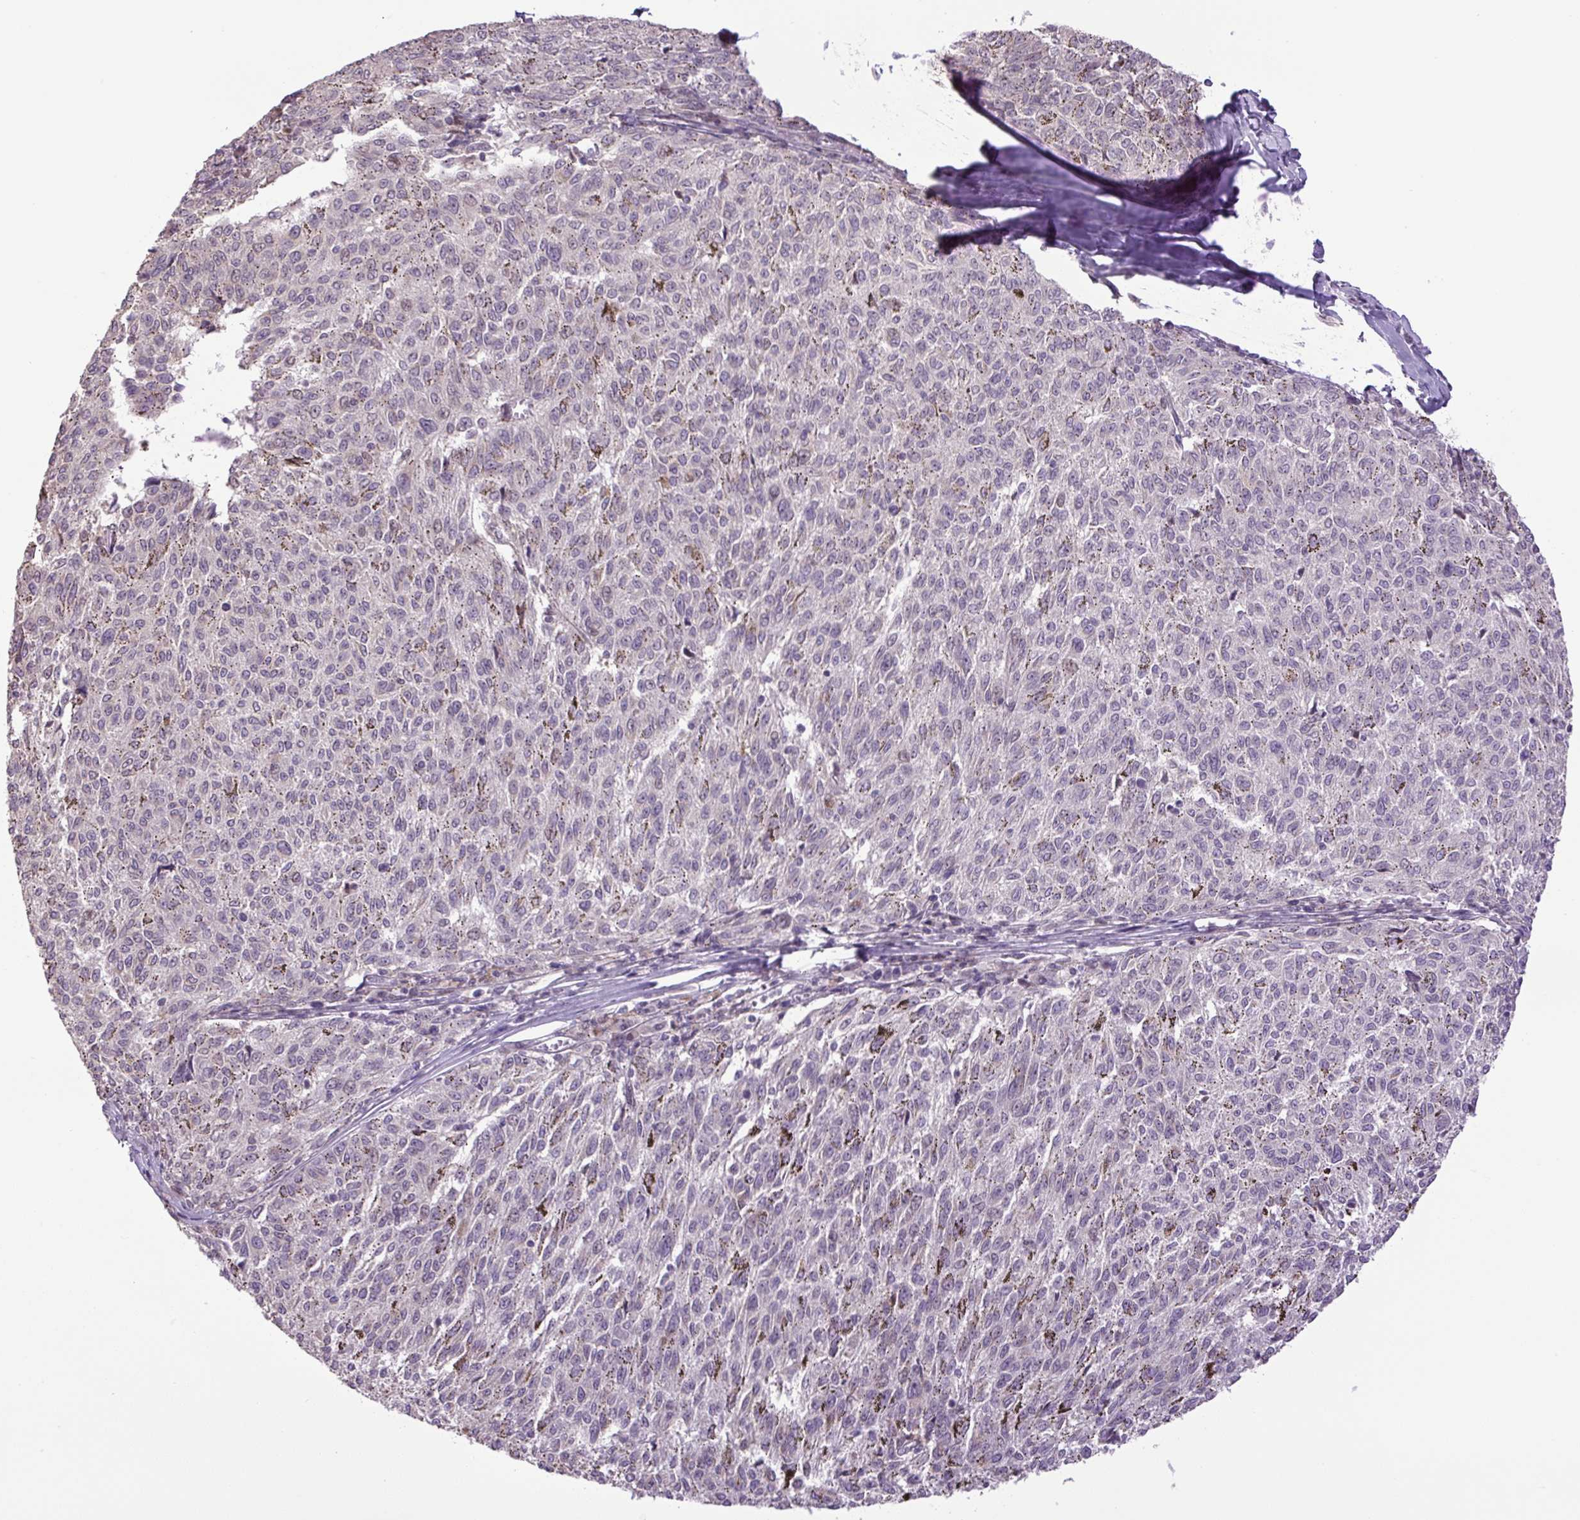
{"staining": {"intensity": "negative", "quantity": "none", "location": "none"}, "tissue": "melanoma", "cell_type": "Tumor cells", "image_type": "cancer", "snomed": [{"axis": "morphology", "description": "Malignant melanoma, NOS"}, {"axis": "topography", "description": "Skin"}], "caption": "Immunohistochemistry (IHC) histopathology image of melanoma stained for a protein (brown), which exhibits no positivity in tumor cells. (DAB (3,3'-diaminobenzidine) IHC, high magnification).", "gene": "KPNA1", "patient": {"sex": "female", "age": 72}}